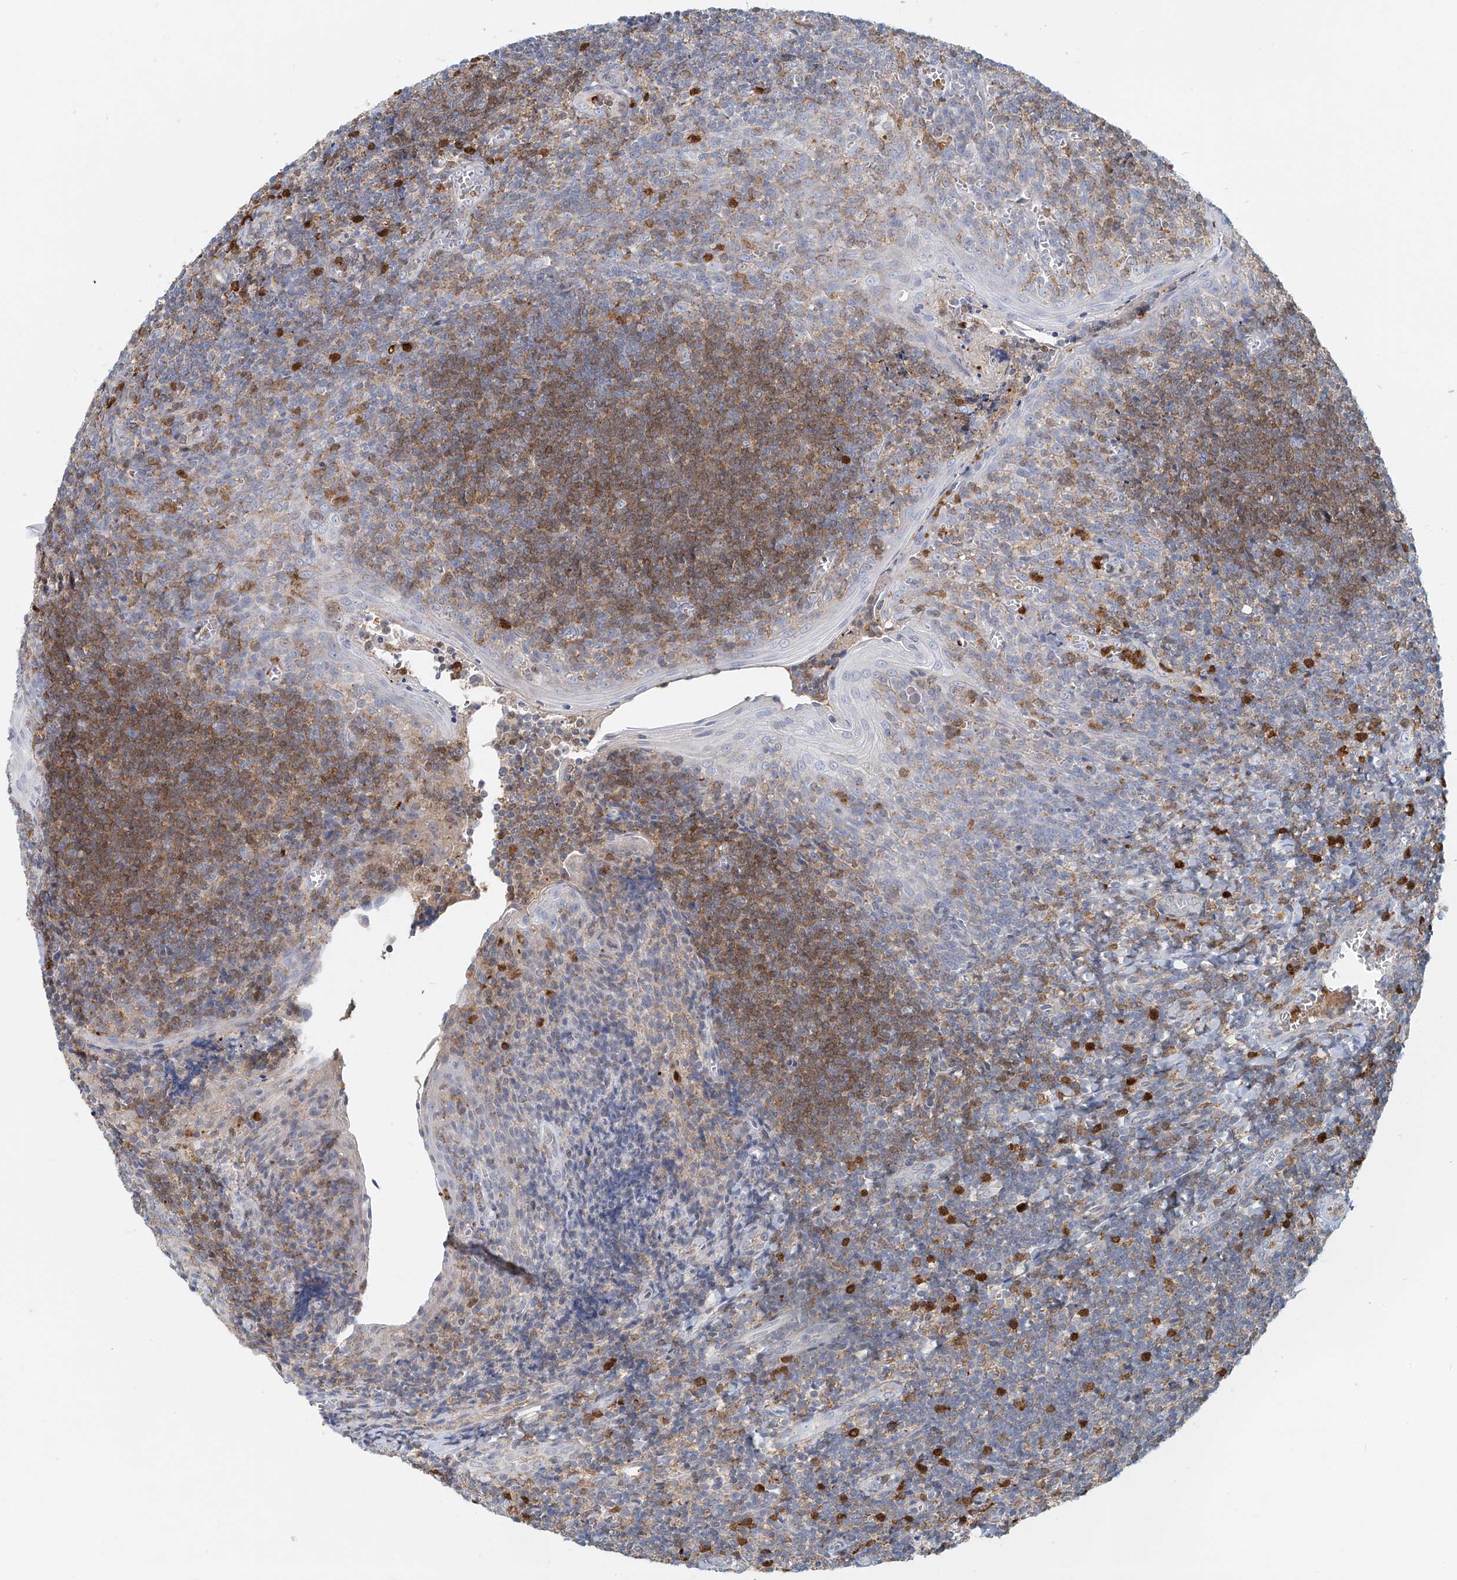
{"staining": {"intensity": "negative", "quantity": "none", "location": "none"}, "tissue": "tonsil", "cell_type": "Germinal center cells", "image_type": "normal", "snomed": [{"axis": "morphology", "description": "Normal tissue, NOS"}, {"axis": "topography", "description": "Tonsil"}], "caption": "High power microscopy micrograph of an IHC photomicrograph of normal tonsil, revealing no significant staining in germinal center cells.", "gene": "PTPRA", "patient": {"sex": "male", "age": 27}}